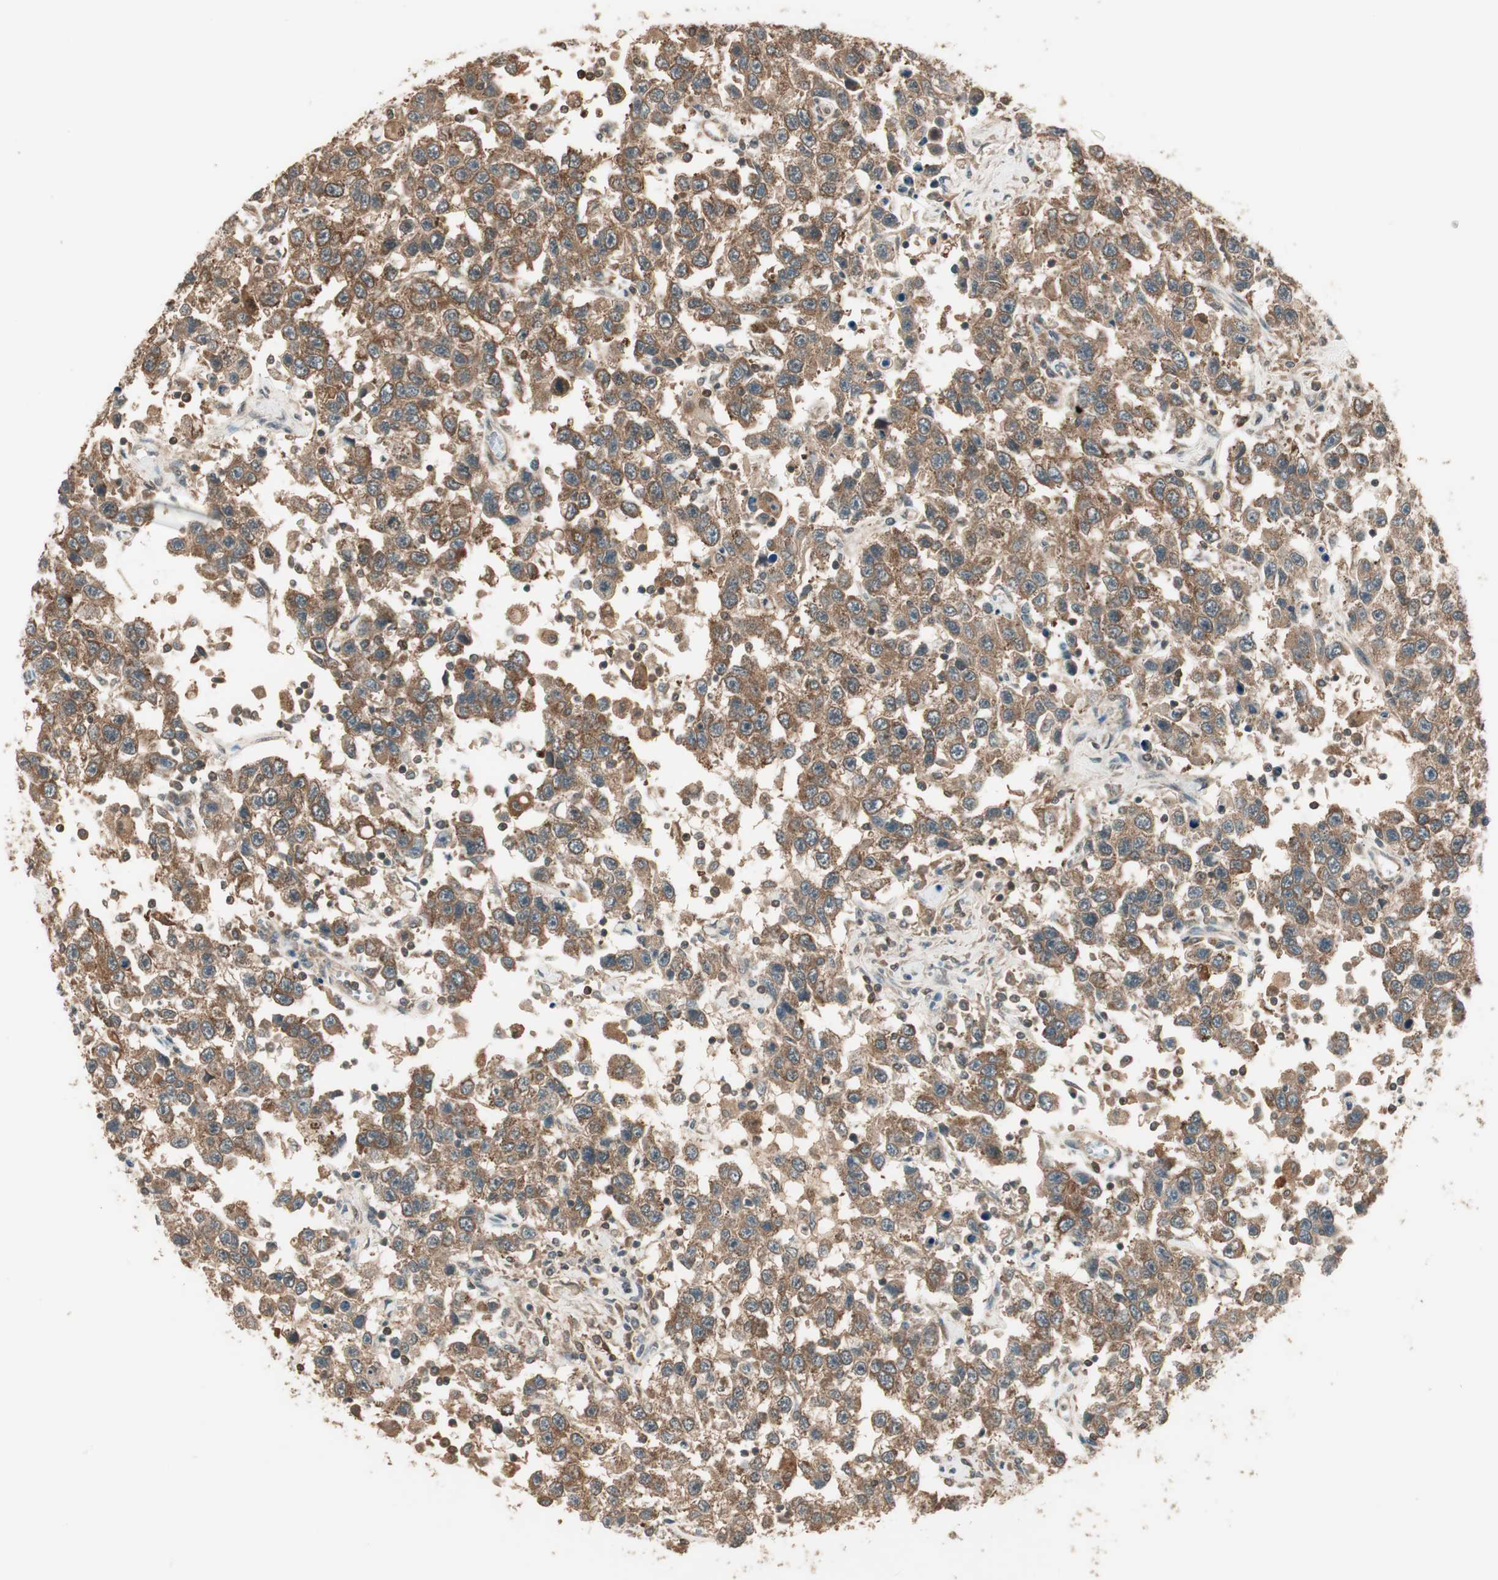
{"staining": {"intensity": "moderate", "quantity": ">75%", "location": "cytoplasmic/membranous"}, "tissue": "testis cancer", "cell_type": "Tumor cells", "image_type": "cancer", "snomed": [{"axis": "morphology", "description": "Seminoma, NOS"}, {"axis": "topography", "description": "Testis"}], "caption": "IHC image of testis cancer (seminoma) stained for a protein (brown), which displays medium levels of moderate cytoplasmic/membranous positivity in approximately >75% of tumor cells.", "gene": "CNOT4", "patient": {"sex": "male", "age": 41}}